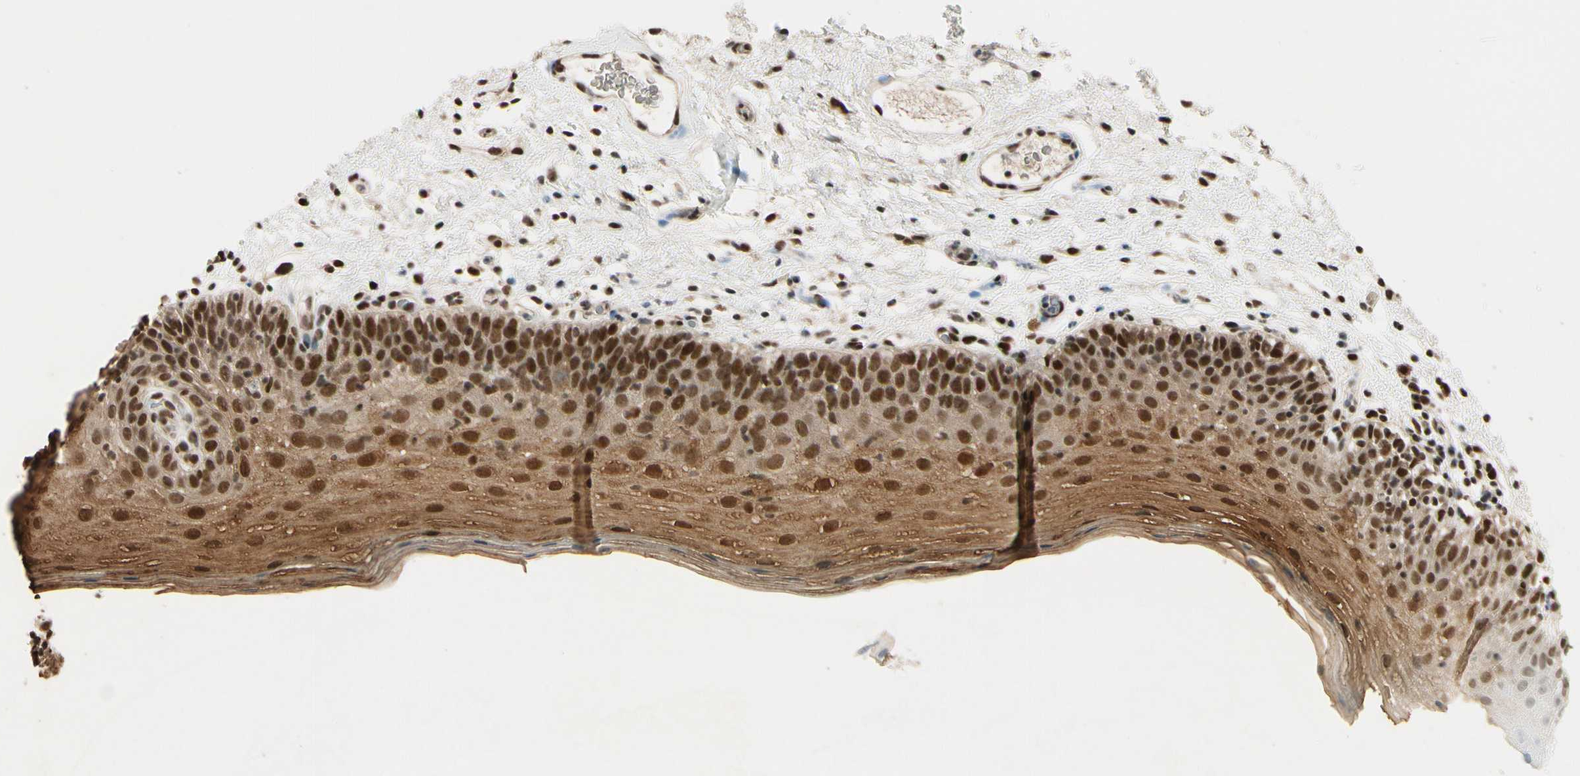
{"staining": {"intensity": "strong", "quantity": ">75%", "location": "cytoplasmic/membranous,nuclear"}, "tissue": "oral mucosa", "cell_type": "Squamous epithelial cells", "image_type": "normal", "snomed": [{"axis": "morphology", "description": "Normal tissue, NOS"}, {"axis": "morphology", "description": "Squamous cell carcinoma, NOS"}, {"axis": "topography", "description": "Skeletal muscle"}, {"axis": "topography", "description": "Oral tissue"}], "caption": "A brown stain labels strong cytoplasmic/membranous,nuclear expression of a protein in squamous epithelial cells of benign oral mucosa. (DAB (3,3'-diaminobenzidine) IHC with brightfield microscopy, high magnification).", "gene": "CHAMP1", "patient": {"sex": "male", "age": 71}}